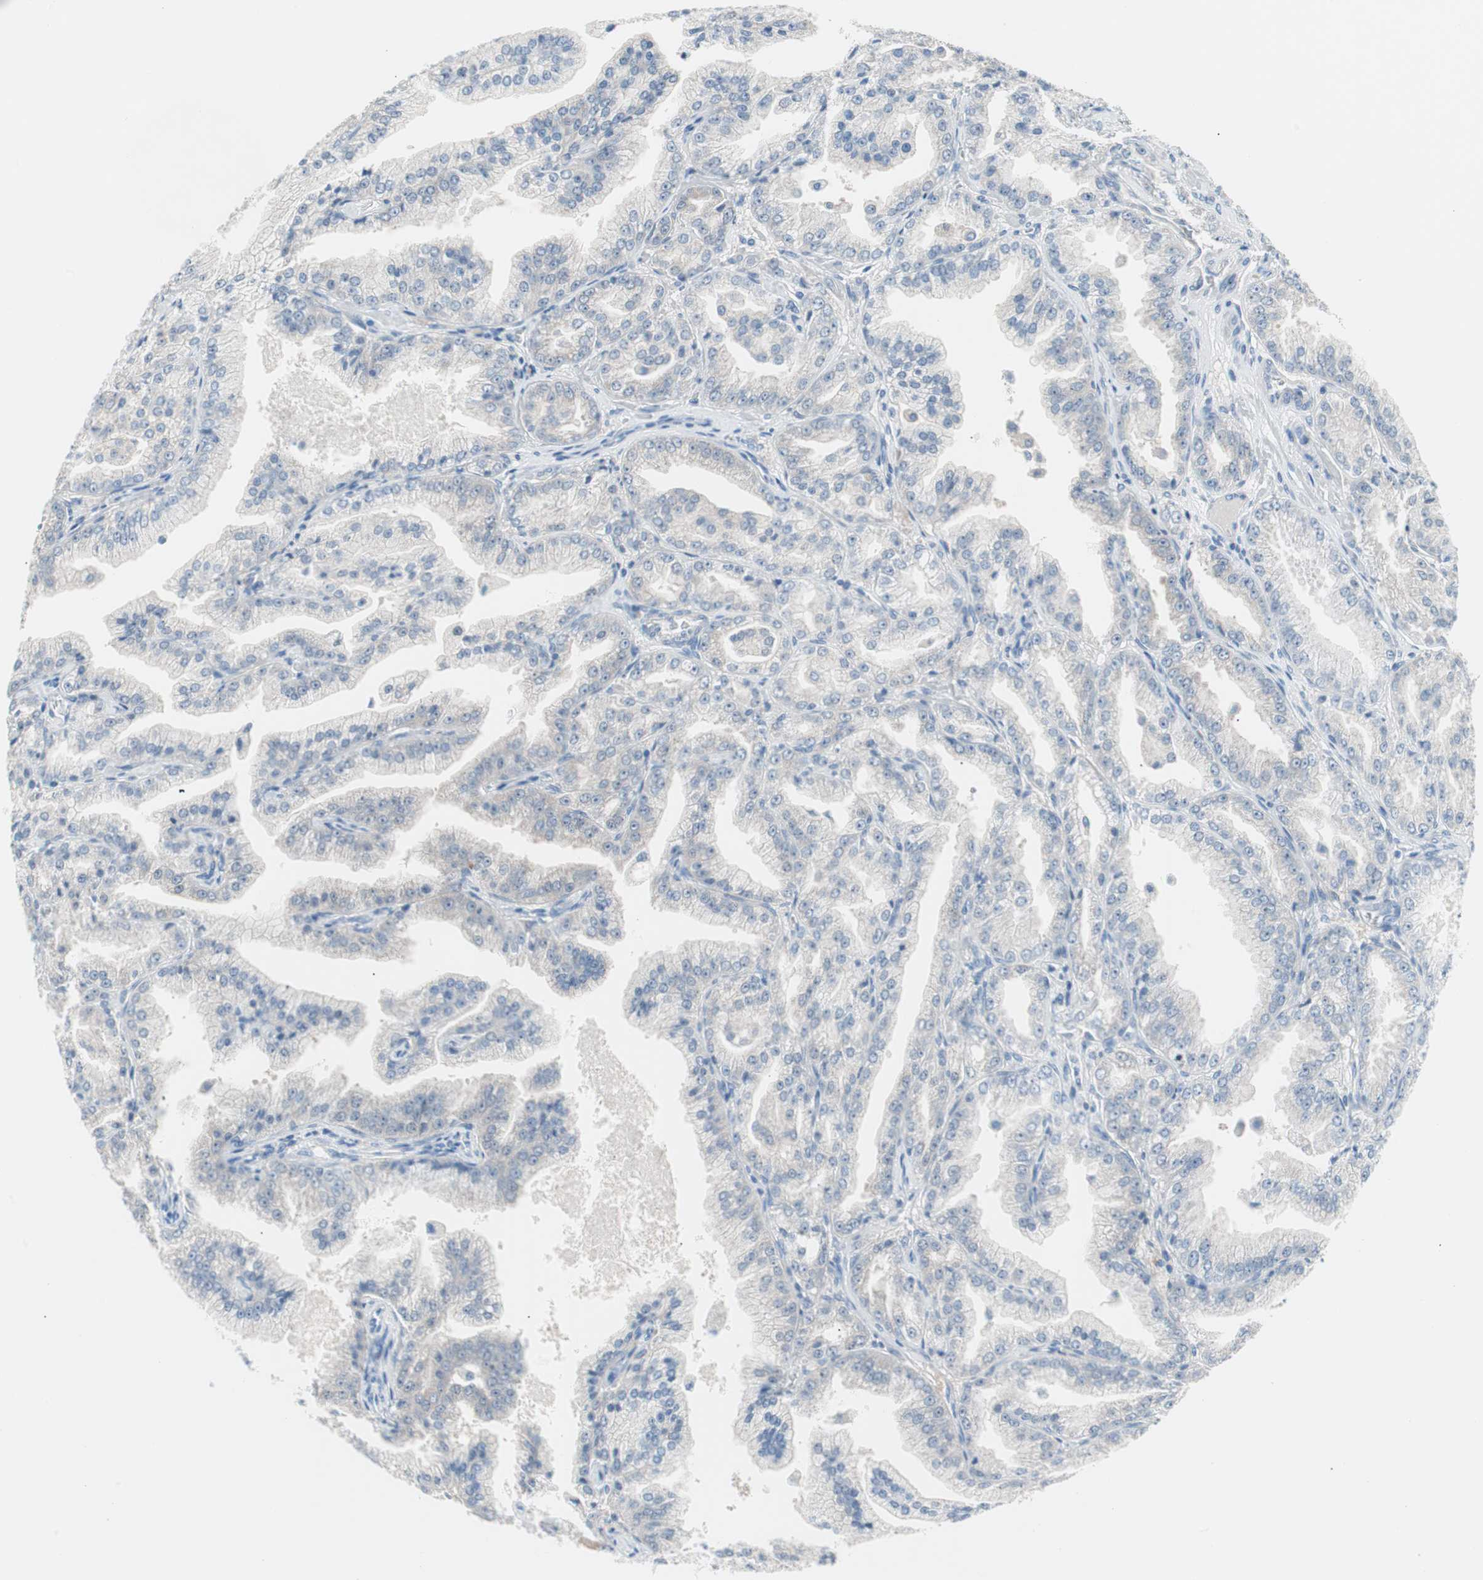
{"staining": {"intensity": "negative", "quantity": "none", "location": "none"}, "tissue": "prostate cancer", "cell_type": "Tumor cells", "image_type": "cancer", "snomed": [{"axis": "morphology", "description": "Adenocarcinoma, High grade"}, {"axis": "topography", "description": "Prostate"}], "caption": "Immunohistochemical staining of human adenocarcinoma (high-grade) (prostate) displays no significant positivity in tumor cells.", "gene": "VIL1", "patient": {"sex": "male", "age": 61}}